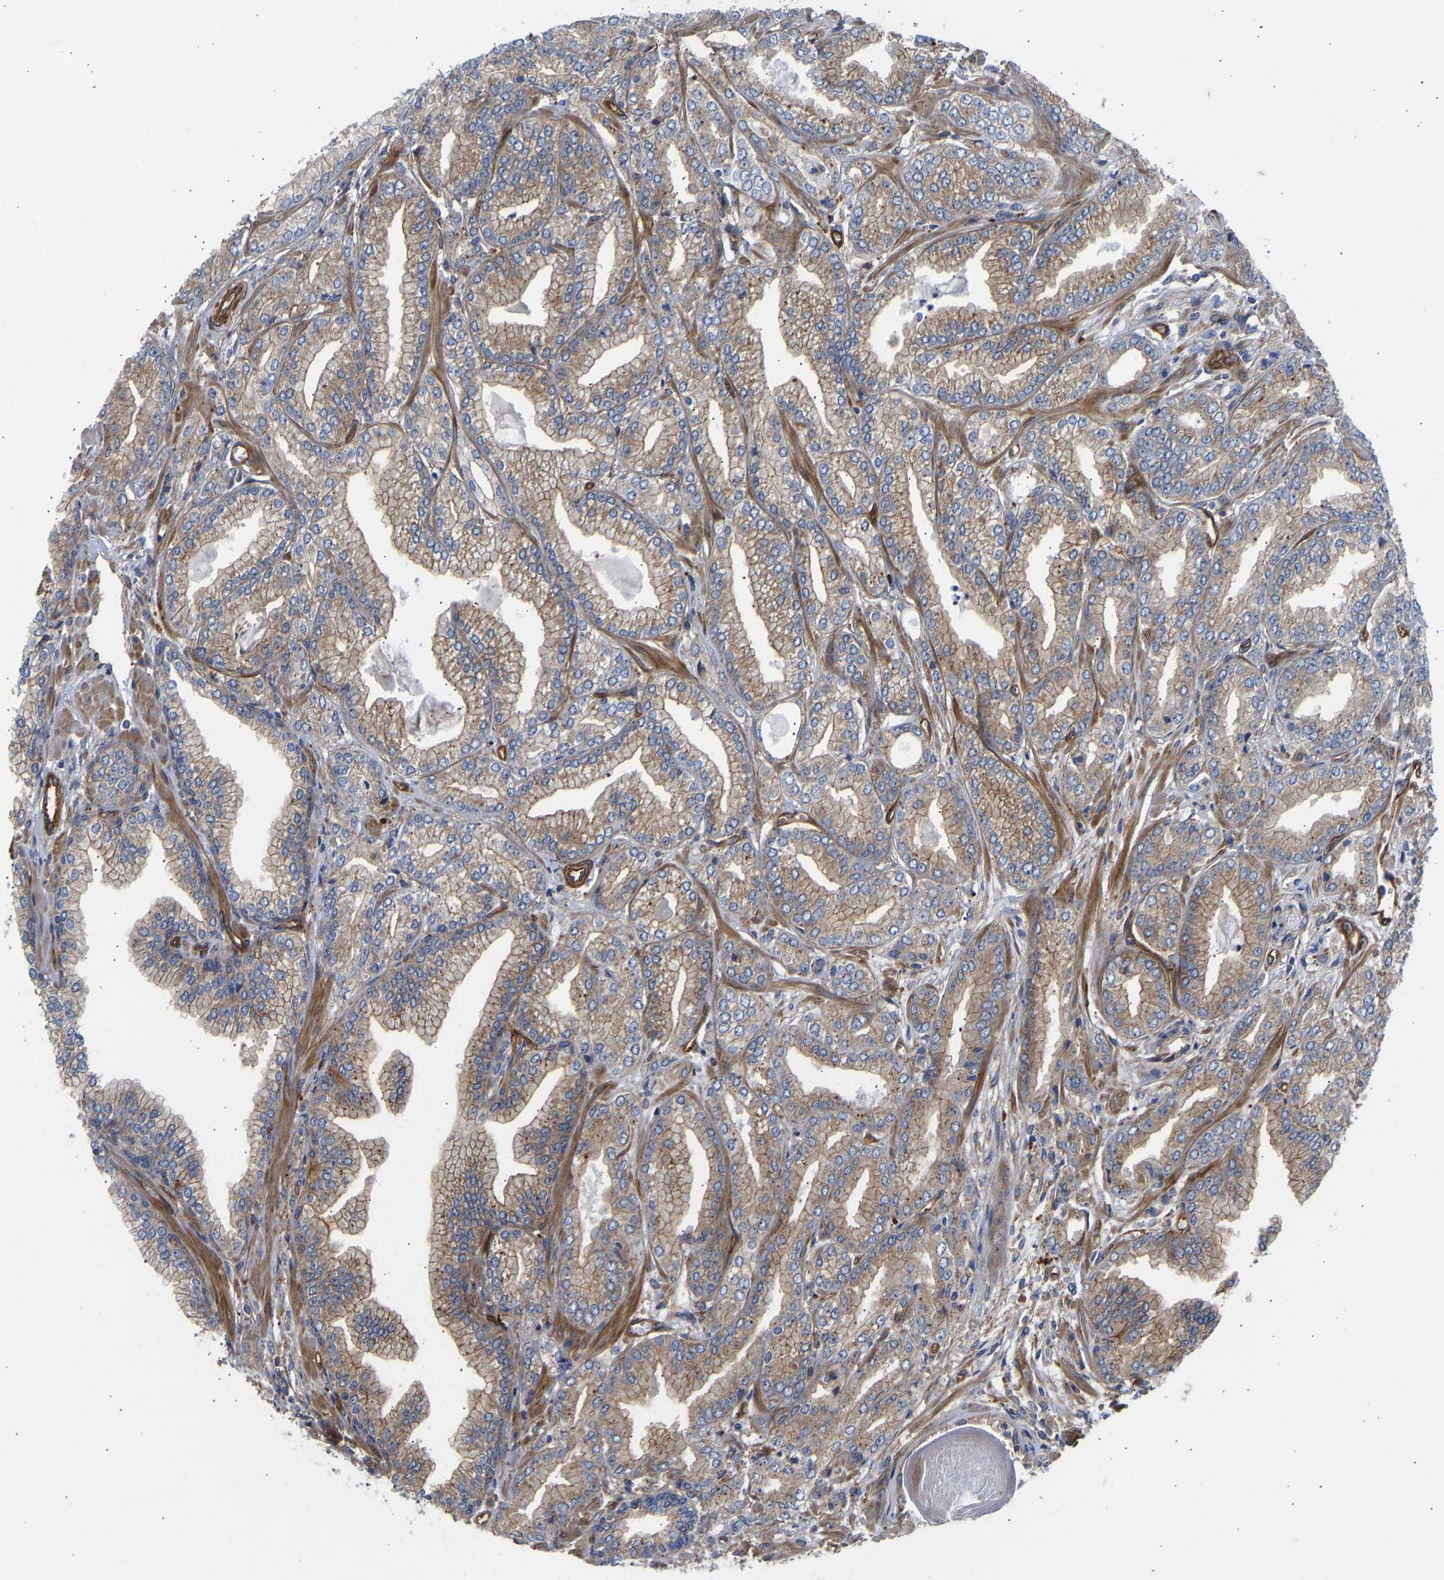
{"staining": {"intensity": "moderate", "quantity": ">75%", "location": "cytoplasmic/membranous"}, "tissue": "prostate cancer", "cell_type": "Tumor cells", "image_type": "cancer", "snomed": [{"axis": "morphology", "description": "Adenocarcinoma, Low grade"}, {"axis": "topography", "description": "Prostate"}], "caption": "The photomicrograph shows immunohistochemical staining of adenocarcinoma (low-grade) (prostate). There is moderate cytoplasmic/membranous expression is appreciated in about >75% of tumor cells. Using DAB (3,3'-diaminobenzidine) (brown) and hematoxylin (blue) stains, captured at high magnification using brightfield microscopy.", "gene": "MYO1C", "patient": {"sex": "male", "age": 52}}